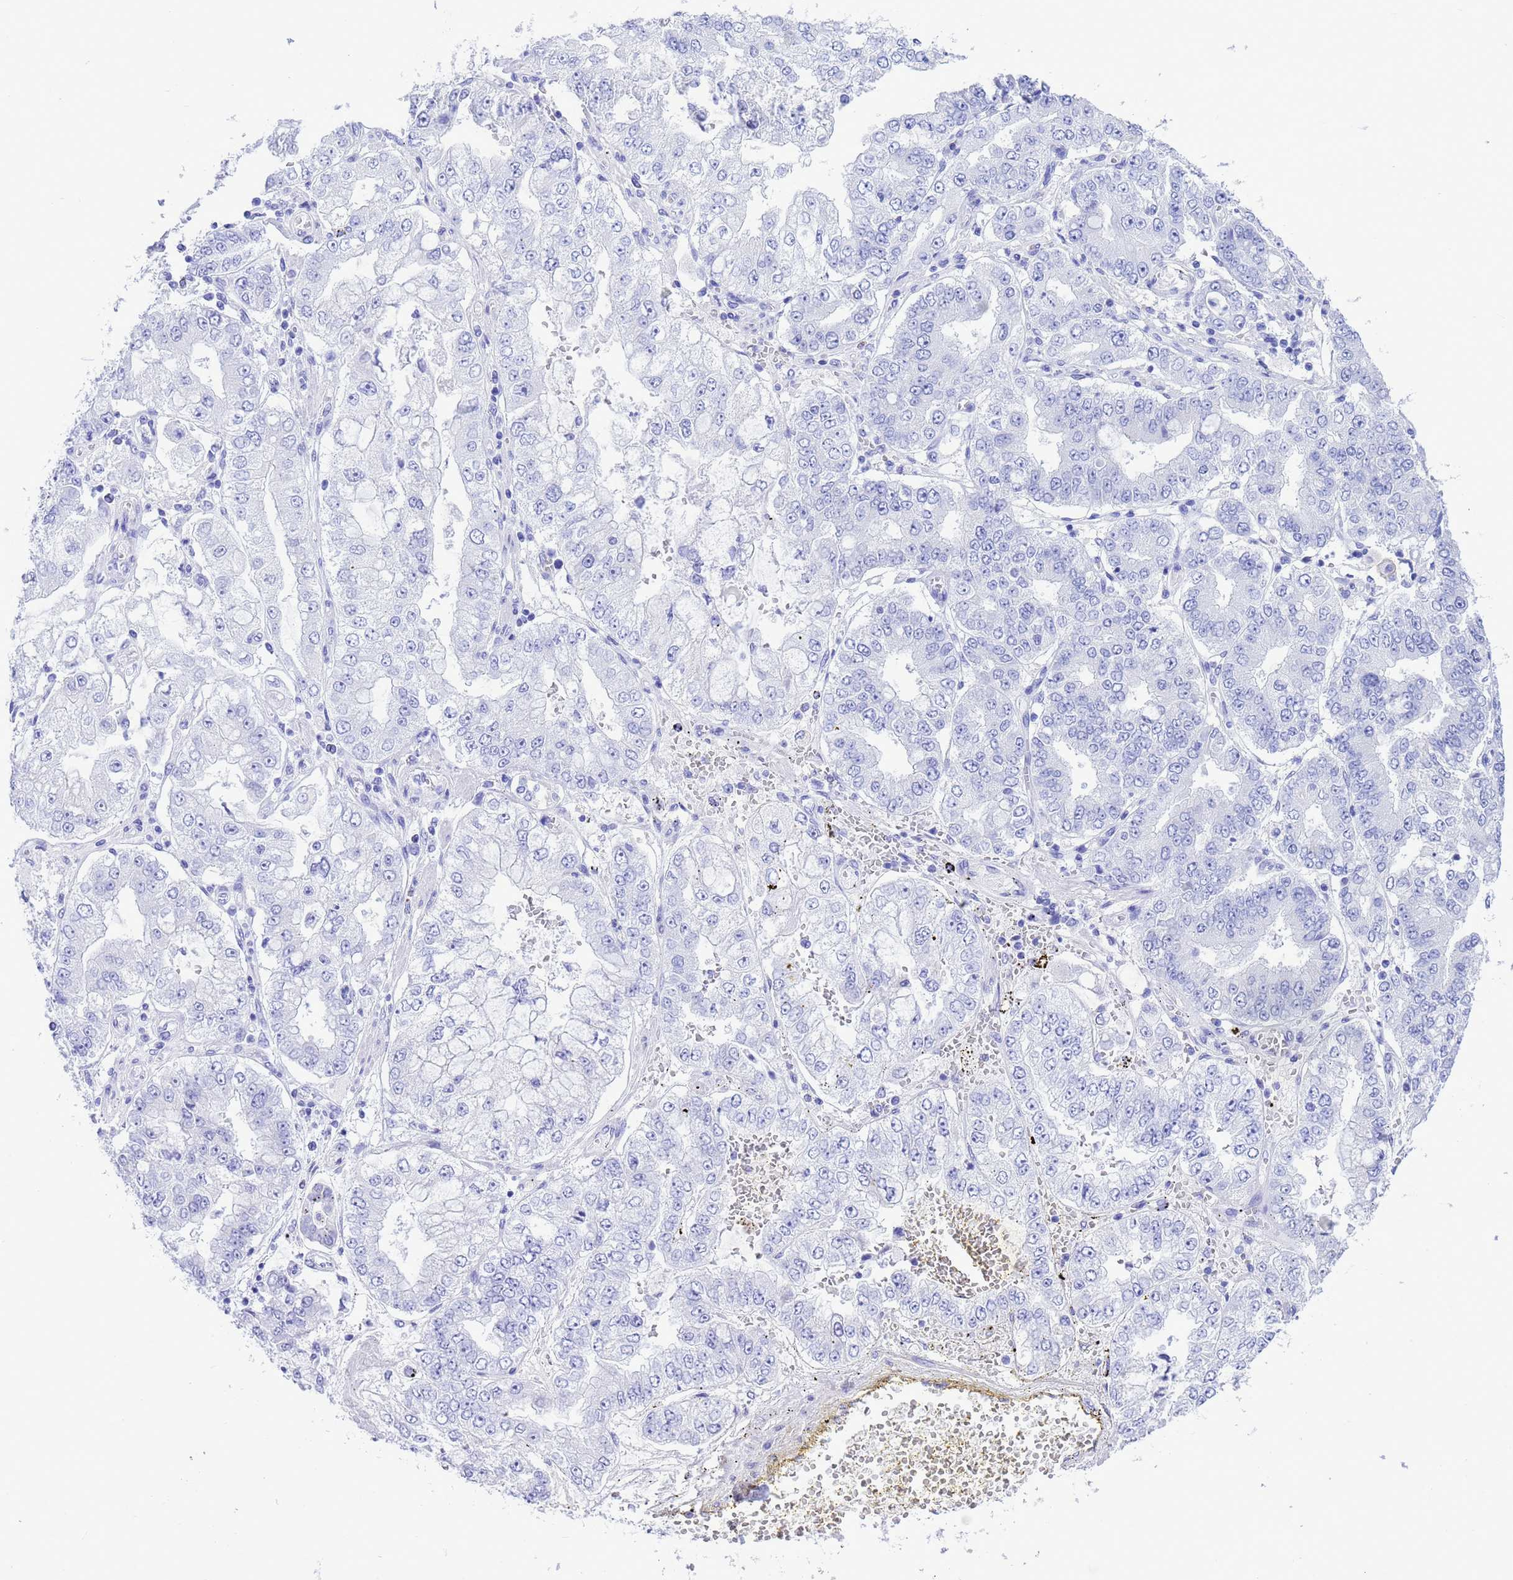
{"staining": {"intensity": "negative", "quantity": "none", "location": "none"}, "tissue": "stomach cancer", "cell_type": "Tumor cells", "image_type": "cancer", "snomed": [{"axis": "morphology", "description": "Adenocarcinoma, NOS"}, {"axis": "topography", "description": "Stomach"}], "caption": "This is an IHC image of stomach adenocarcinoma. There is no positivity in tumor cells.", "gene": "GSTM1", "patient": {"sex": "male", "age": 76}}